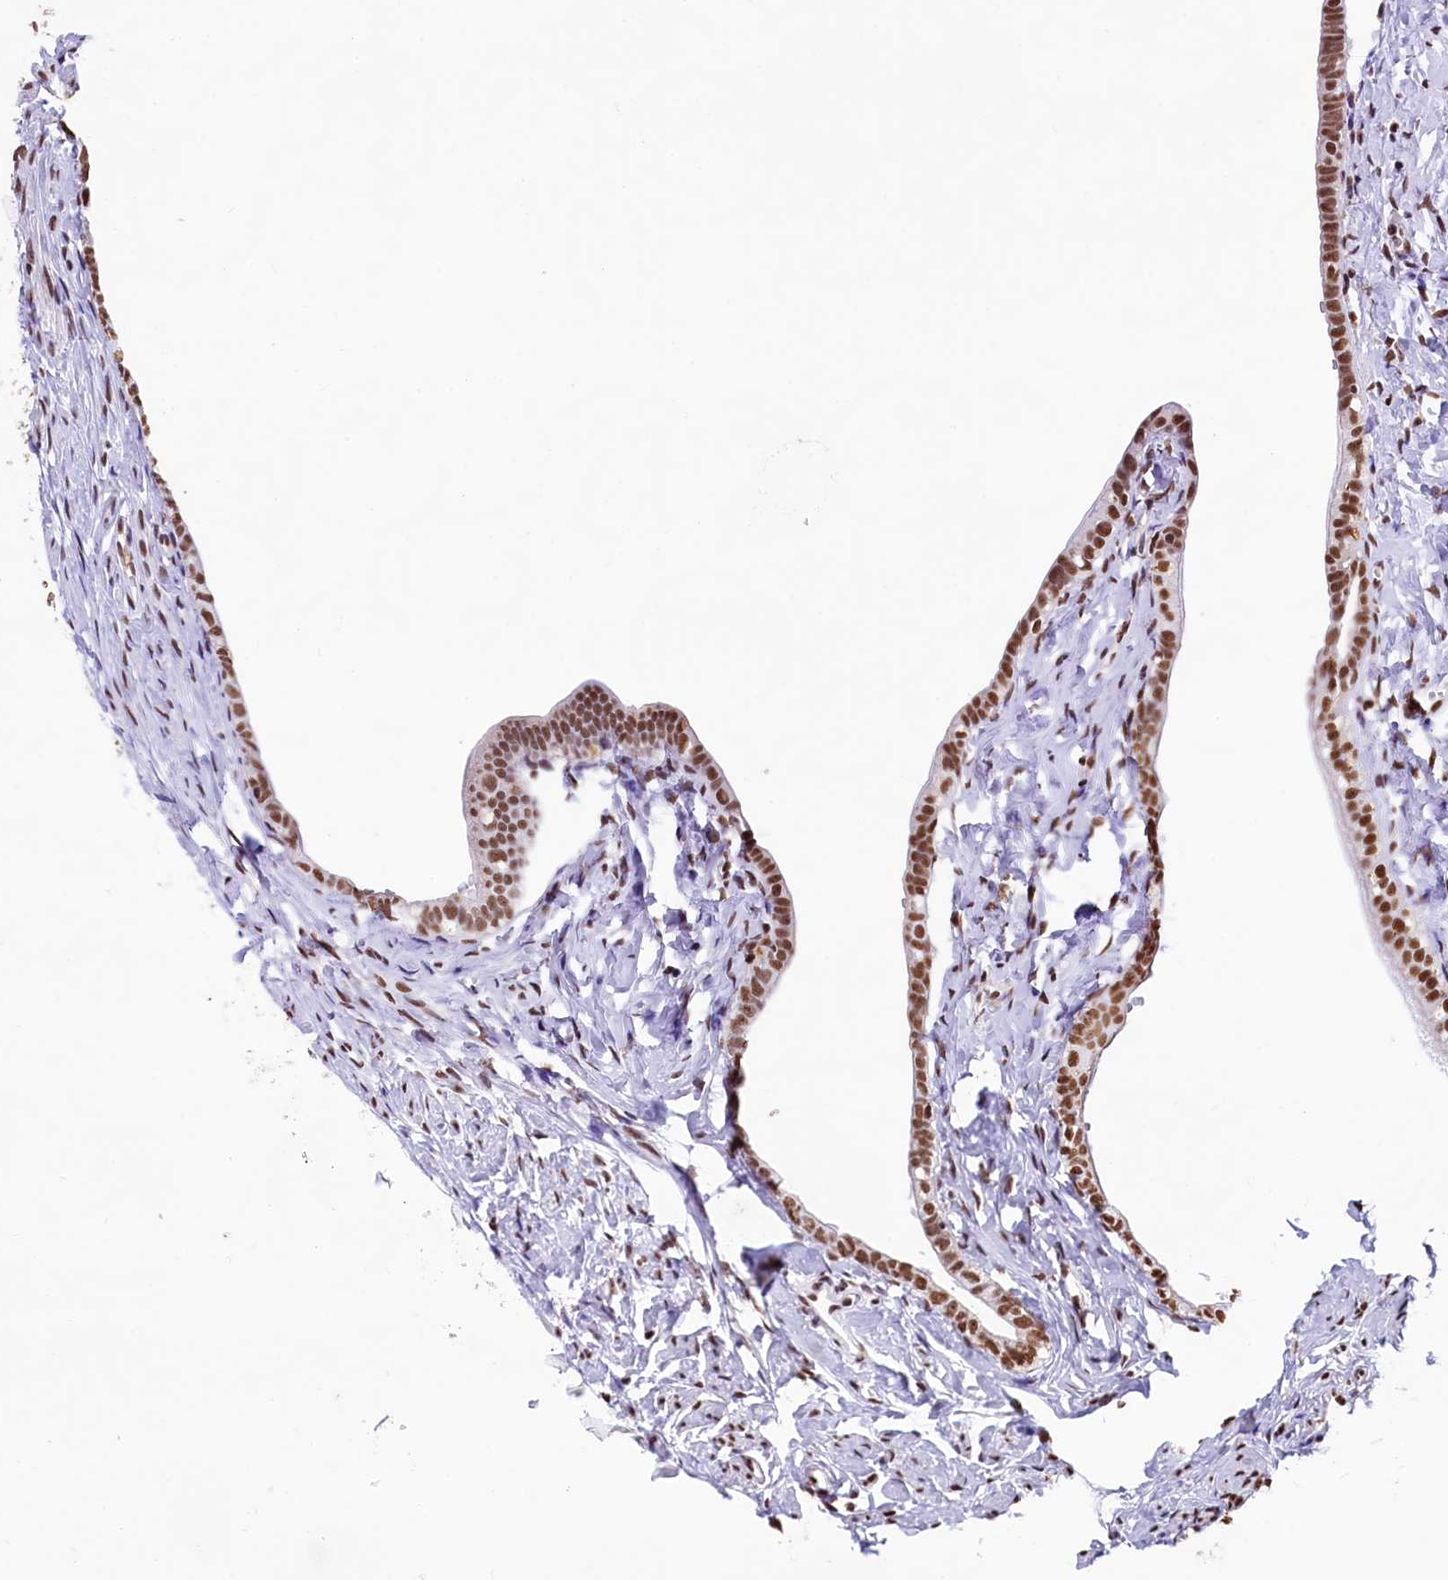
{"staining": {"intensity": "strong", "quantity": ">75%", "location": "nuclear"}, "tissue": "fallopian tube", "cell_type": "Glandular cells", "image_type": "normal", "snomed": [{"axis": "morphology", "description": "Normal tissue, NOS"}, {"axis": "topography", "description": "Fallopian tube"}], "caption": "A micrograph of human fallopian tube stained for a protein demonstrates strong nuclear brown staining in glandular cells.", "gene": "SNRPD2", "patient": {"sex": "female", "age": 66}}